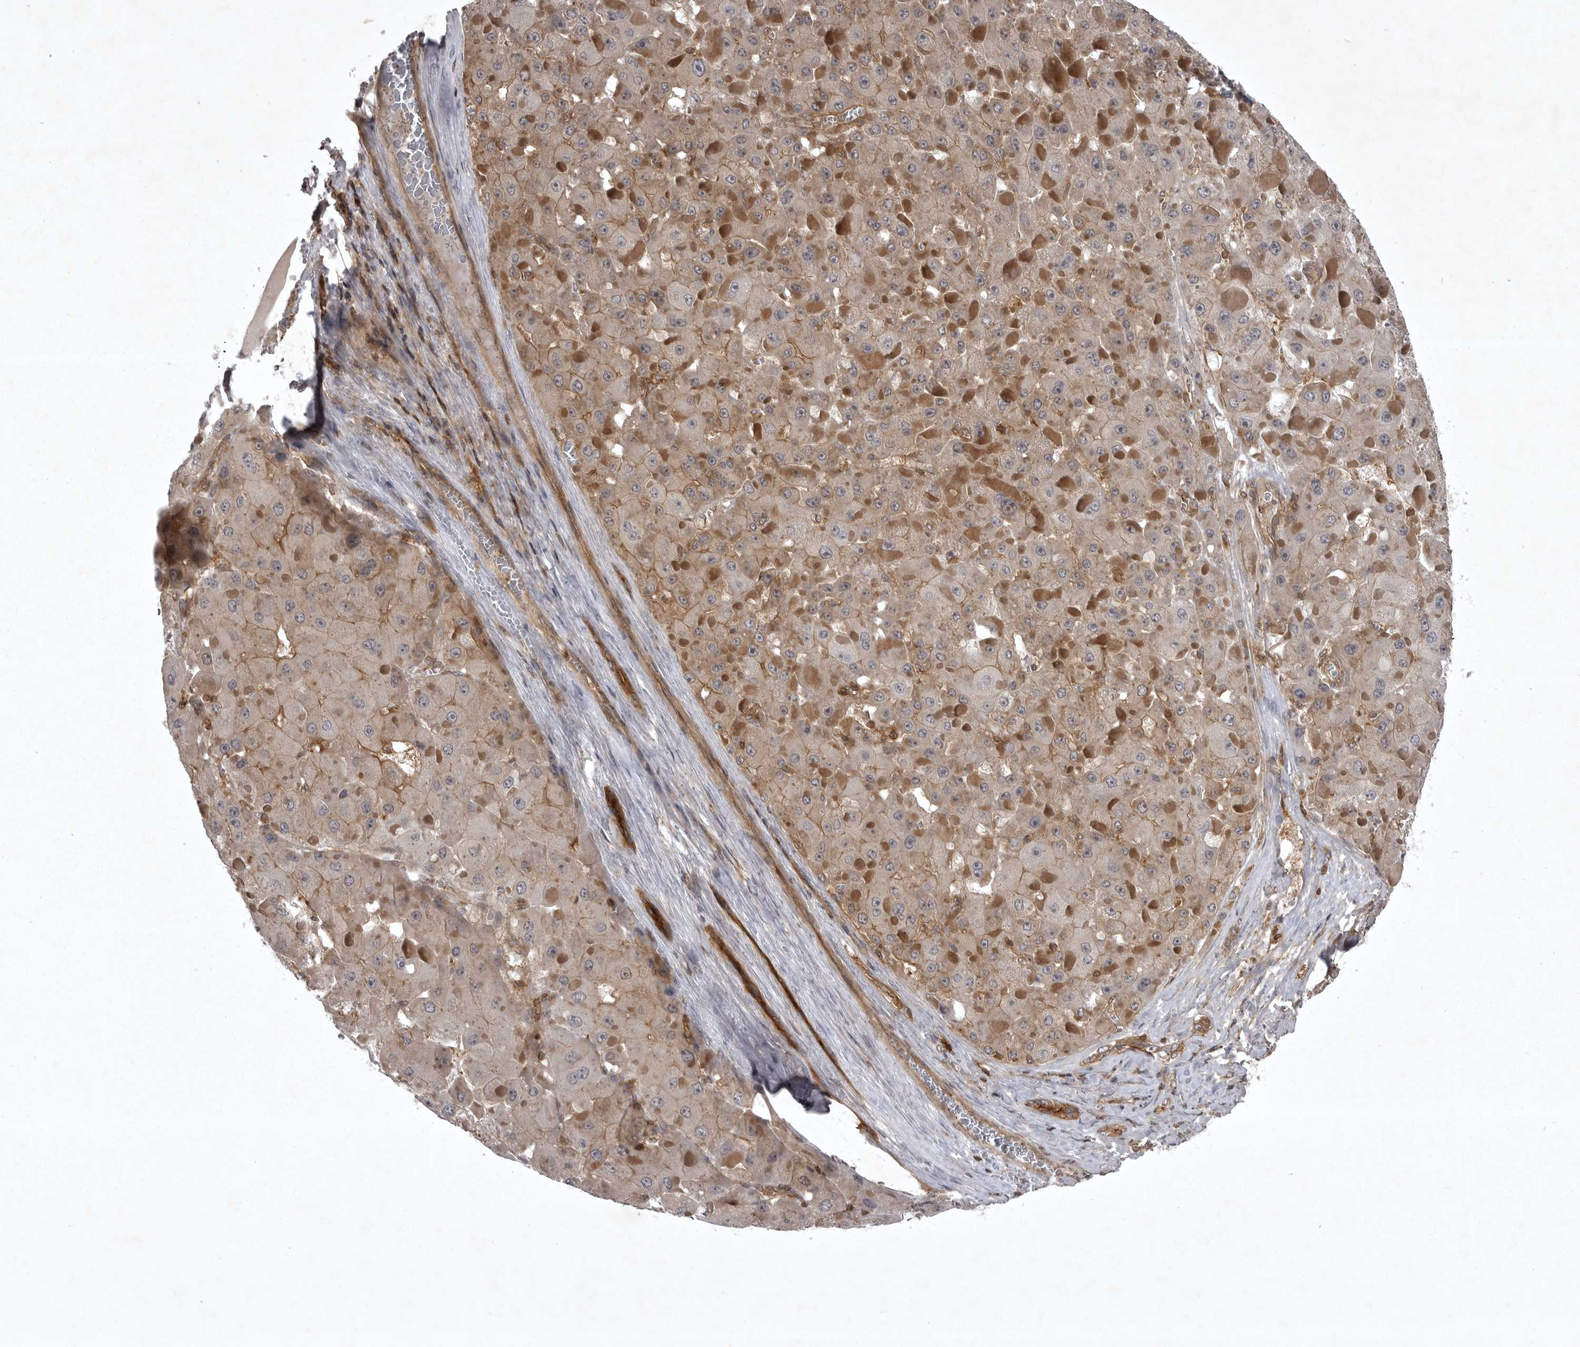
{"staining": {"intensity": "weak", "quantity": ">75%", "location": "cytoplasmic/membranous"}, "tissue": "liver cancer", "cell_type": "Tumor cells", "image_type": "cancer", "snomed": [{"axis": "morphology", "description": "Carcinoma, Hepatocellular, NOS"}, {"axis": "topography", "description": "Liver"}], "caption": "Tumor cells show low levels of weak cytoplasmic/membranous expression in about >75% of cells in human liver cancer. Immunohistochemistry (ihc) stains the protein in brown and the nuclei are stained blue.", "gene": "STK24", "patient": {"sex": "female", "age": 73}}